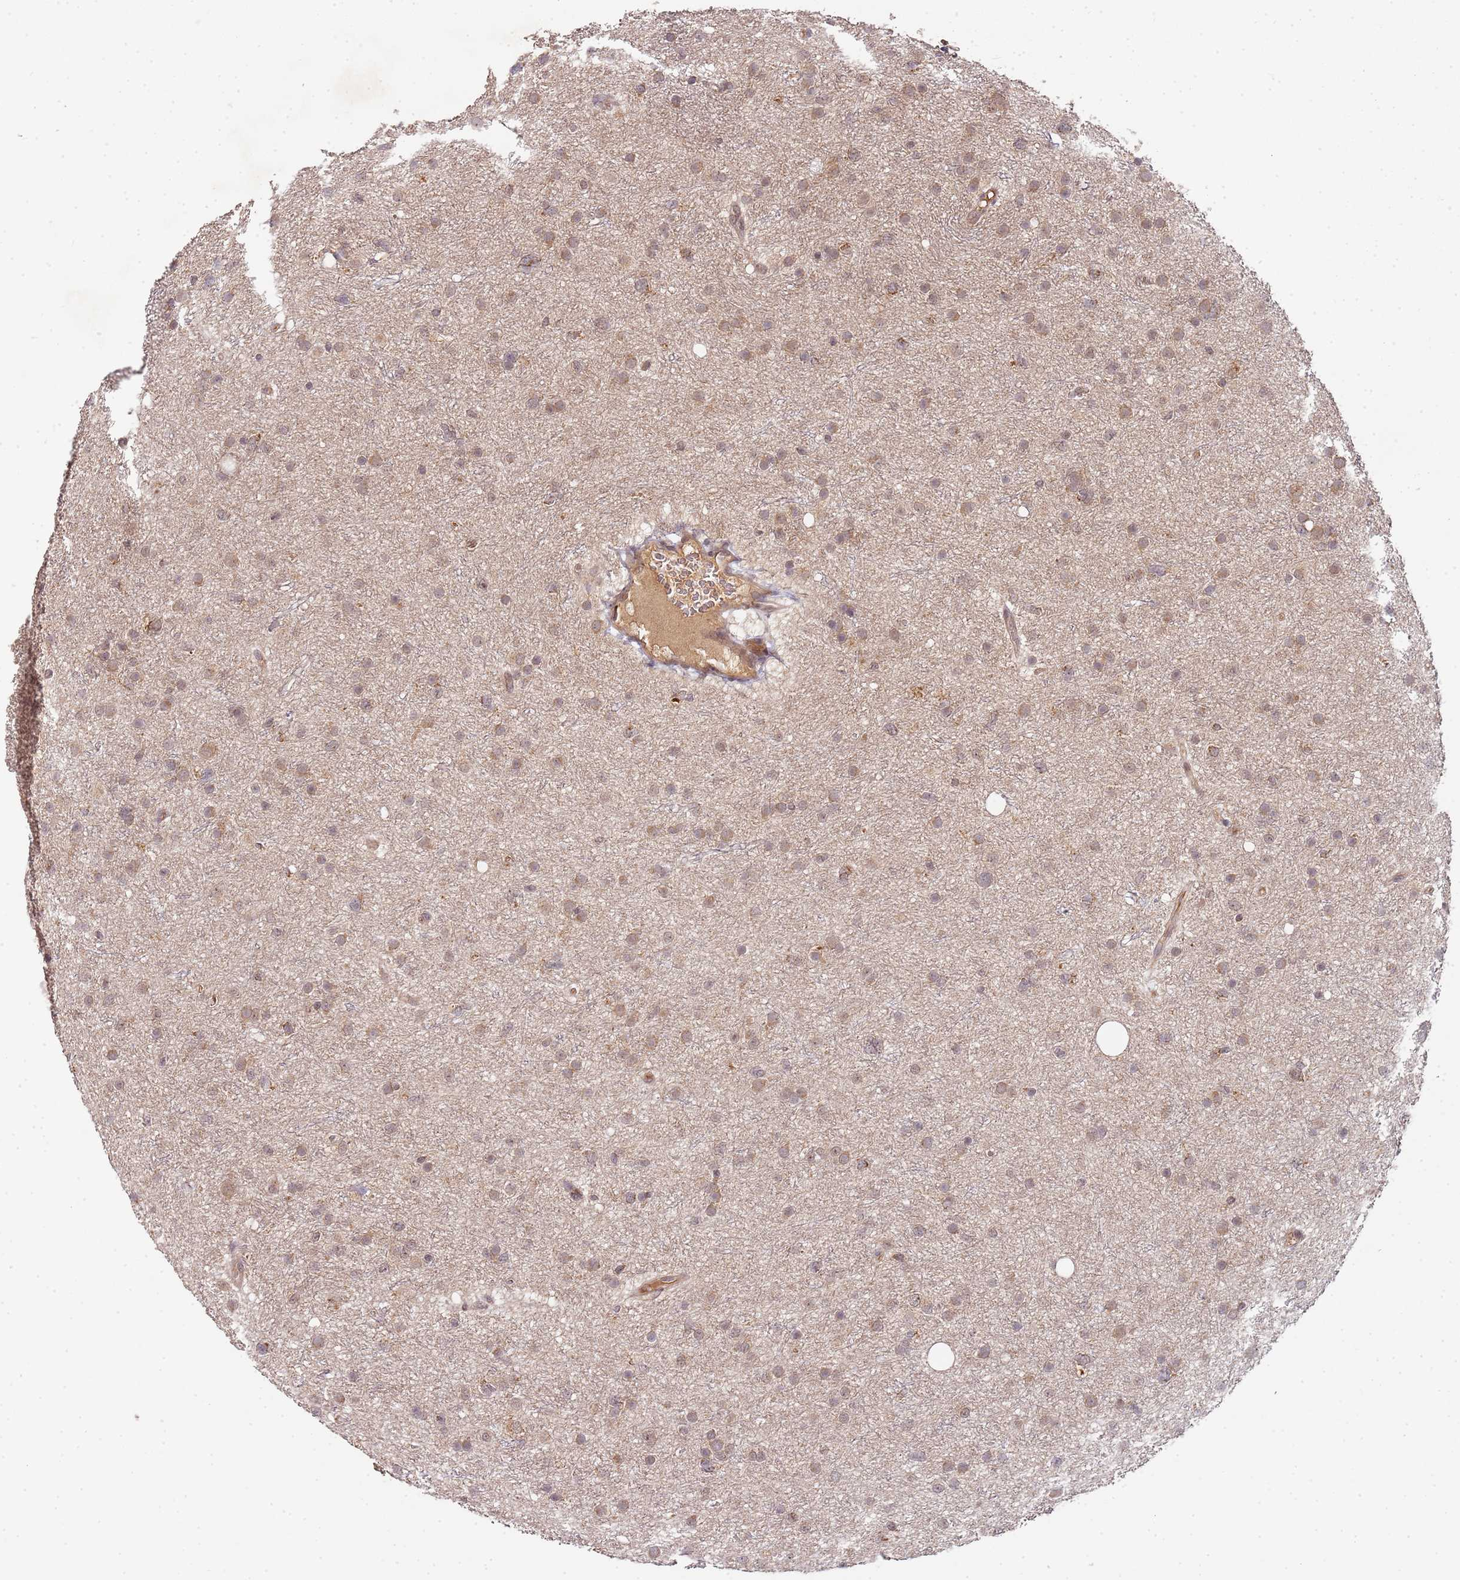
{"staining": {"intensity": "weak", "quantity": ">75%", "location": "cytoplasmic/membranous"}, "tissue": "glioma", "cell_type": "Tumor cells", "image_type": "cancer", "snomed": [{"axis": "morphology", "description": "Glioma, malignant, Low grade"}, {"axis": "topography", "description": "Cerebral cortex"}], "caption": "About >75% of tumor cells in human low-grade glioma (malignant) display weak cytoplasmic/membranous protein expression as visualized by brown immunohistochemical staining.", "gene": "LIN37", "patient": {"sex": "female", "age": 39}}